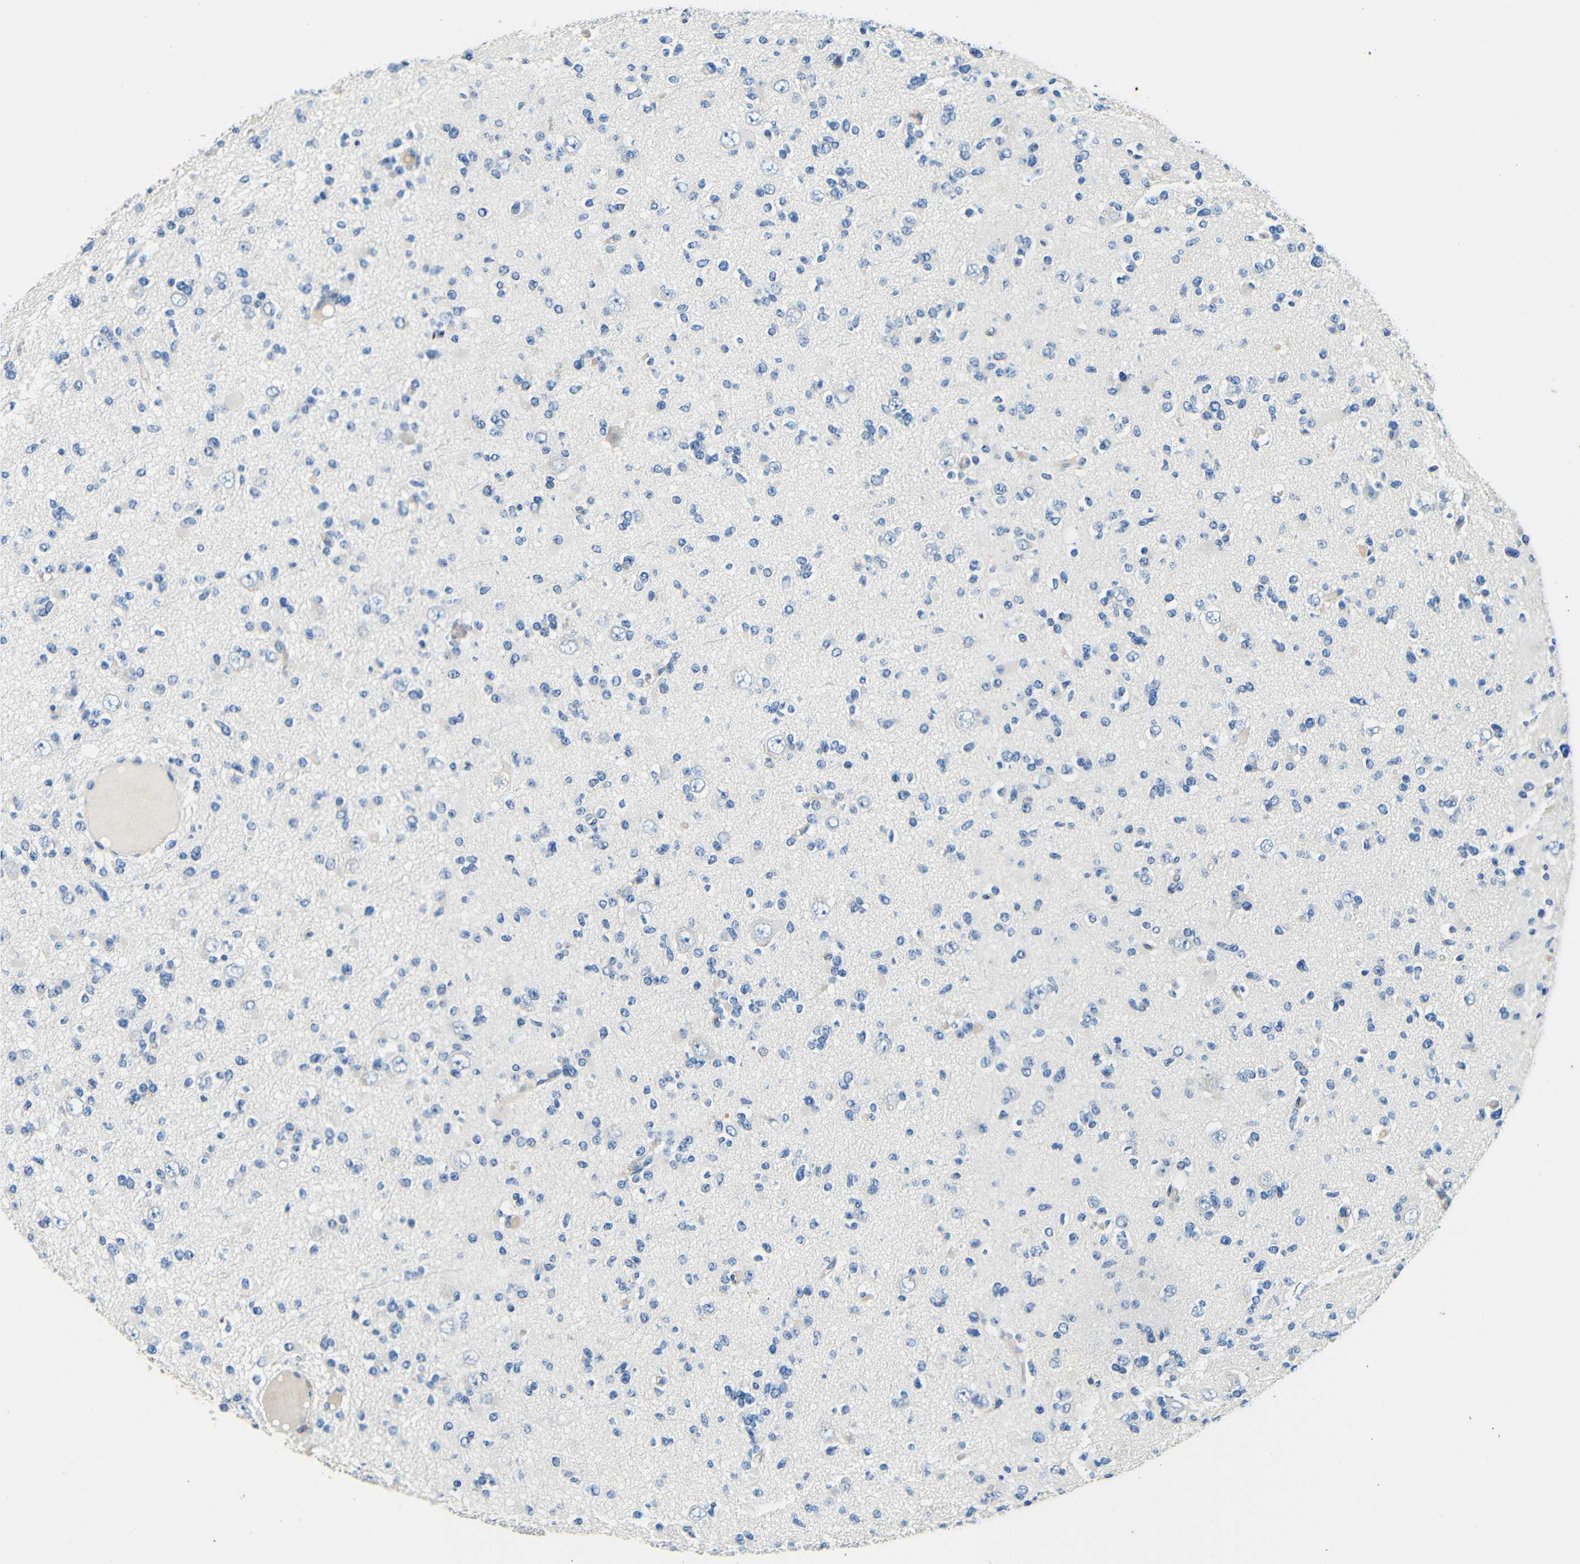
{"staining": {"intensity": "negative", "quantity": "none", "location": "none"}, "tissue": "glioma", "cell_type": "Tumor cells", "image_type": "cancer", "snomed": [{"axis": "morphology", "description": "Glioma, malignant, Low grade"}, {"axis": "topography", "description": "Brain"}], "caption": "An image of human low-grade glioma (malignant) is negative for staining in tumor cells. The staining was performed using DAB to visualize the protein expression in brown, while the nuclei were stained in blue with hematoxylin (Magnification: 20x).", "gene": "FMO5", "patient": {"sex": "female", "age": 22}}